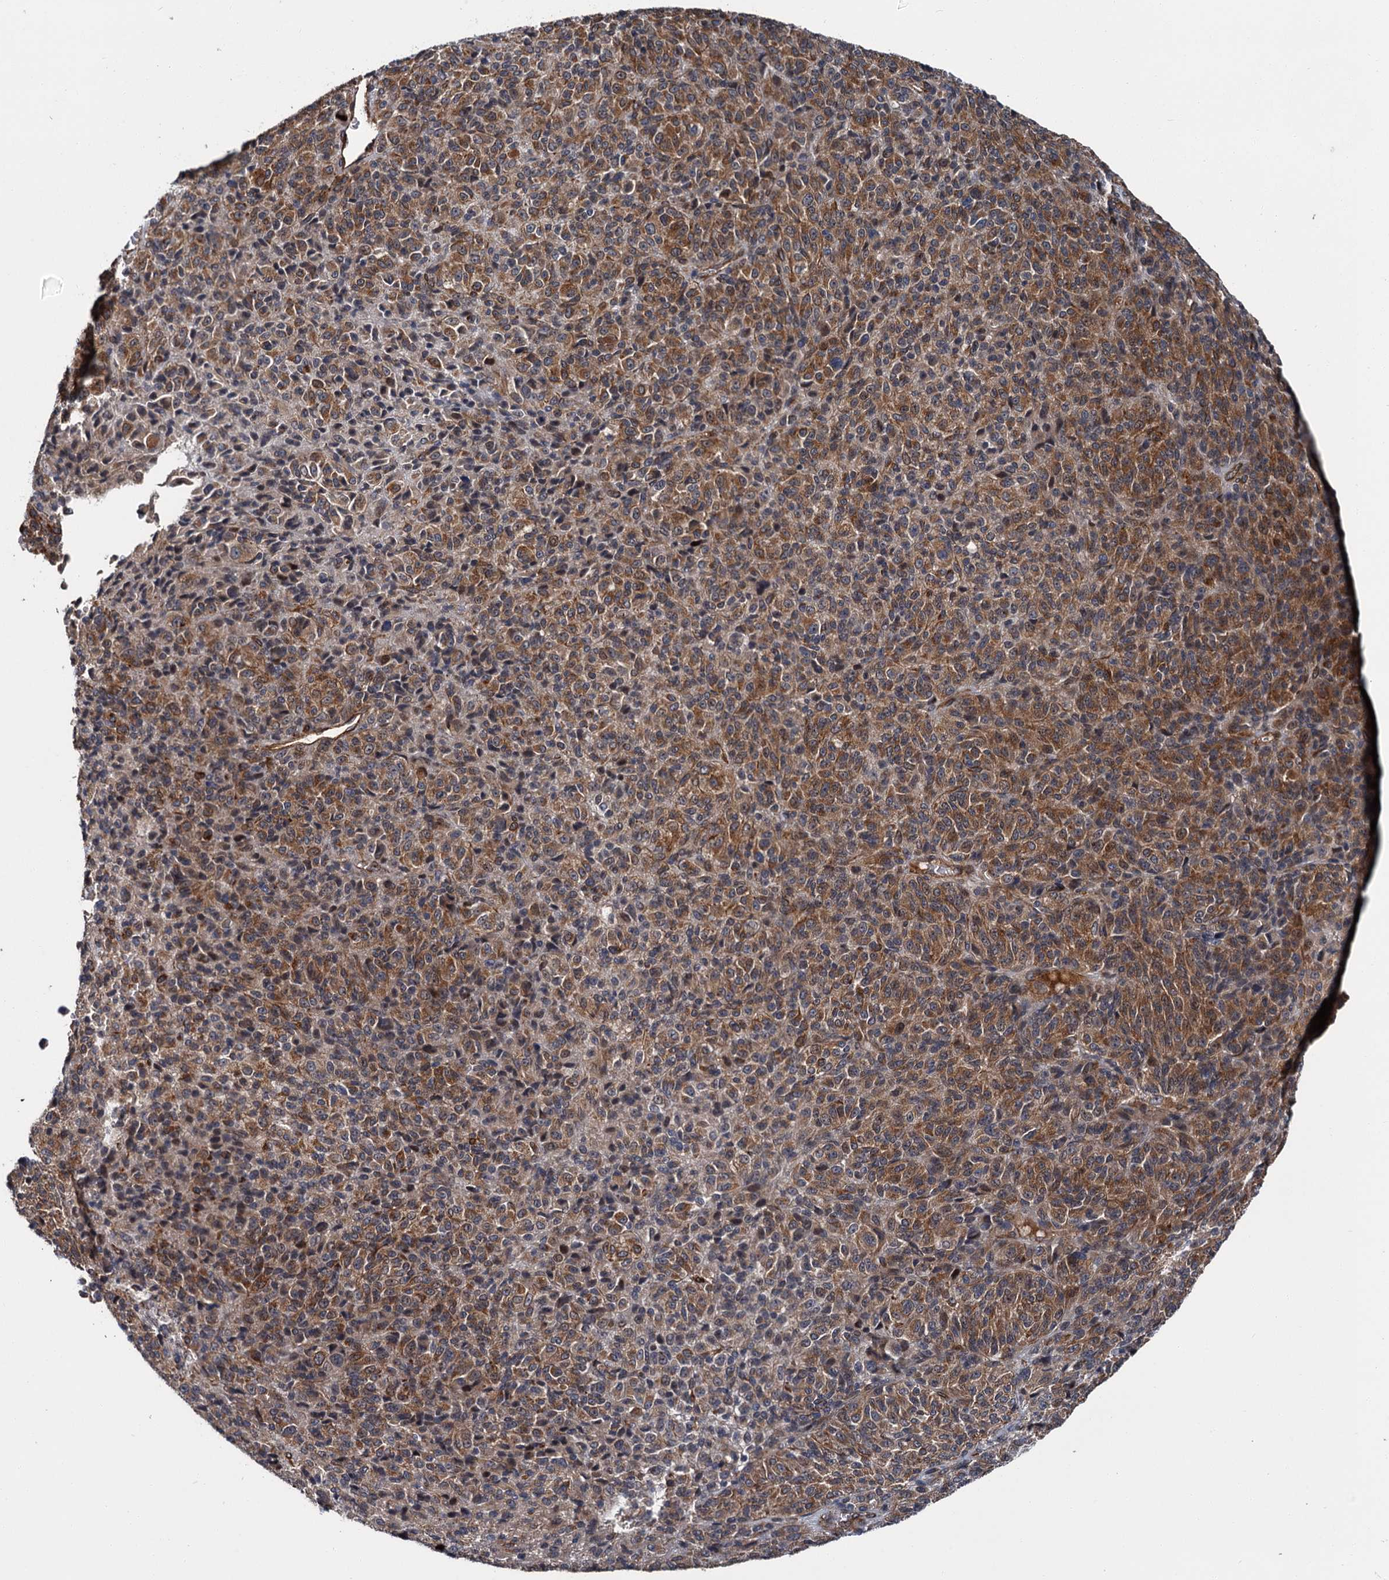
{"staining": {"intensity": "moderate", "quantity": ">75%", "location": "cytoplasmic/membranous"}, "tissue": "melanoma", "cell_type": "Tumor cells", "image_type": "cancer", "snomed": [{"axis": "morphology", "description": "Malignant melanoma, Metastatic site"}, {"axis": "topography", "description": "Brain"}], "caption": "Human malignant melanoma (metastatic site) stained with a brown dye reveals moderate cytoplasmic/membranous positive positivity in approximately >75% of tumor cells.", "gene": "ZFYVE19", "patient": {"sex": "female", "age": 56}}